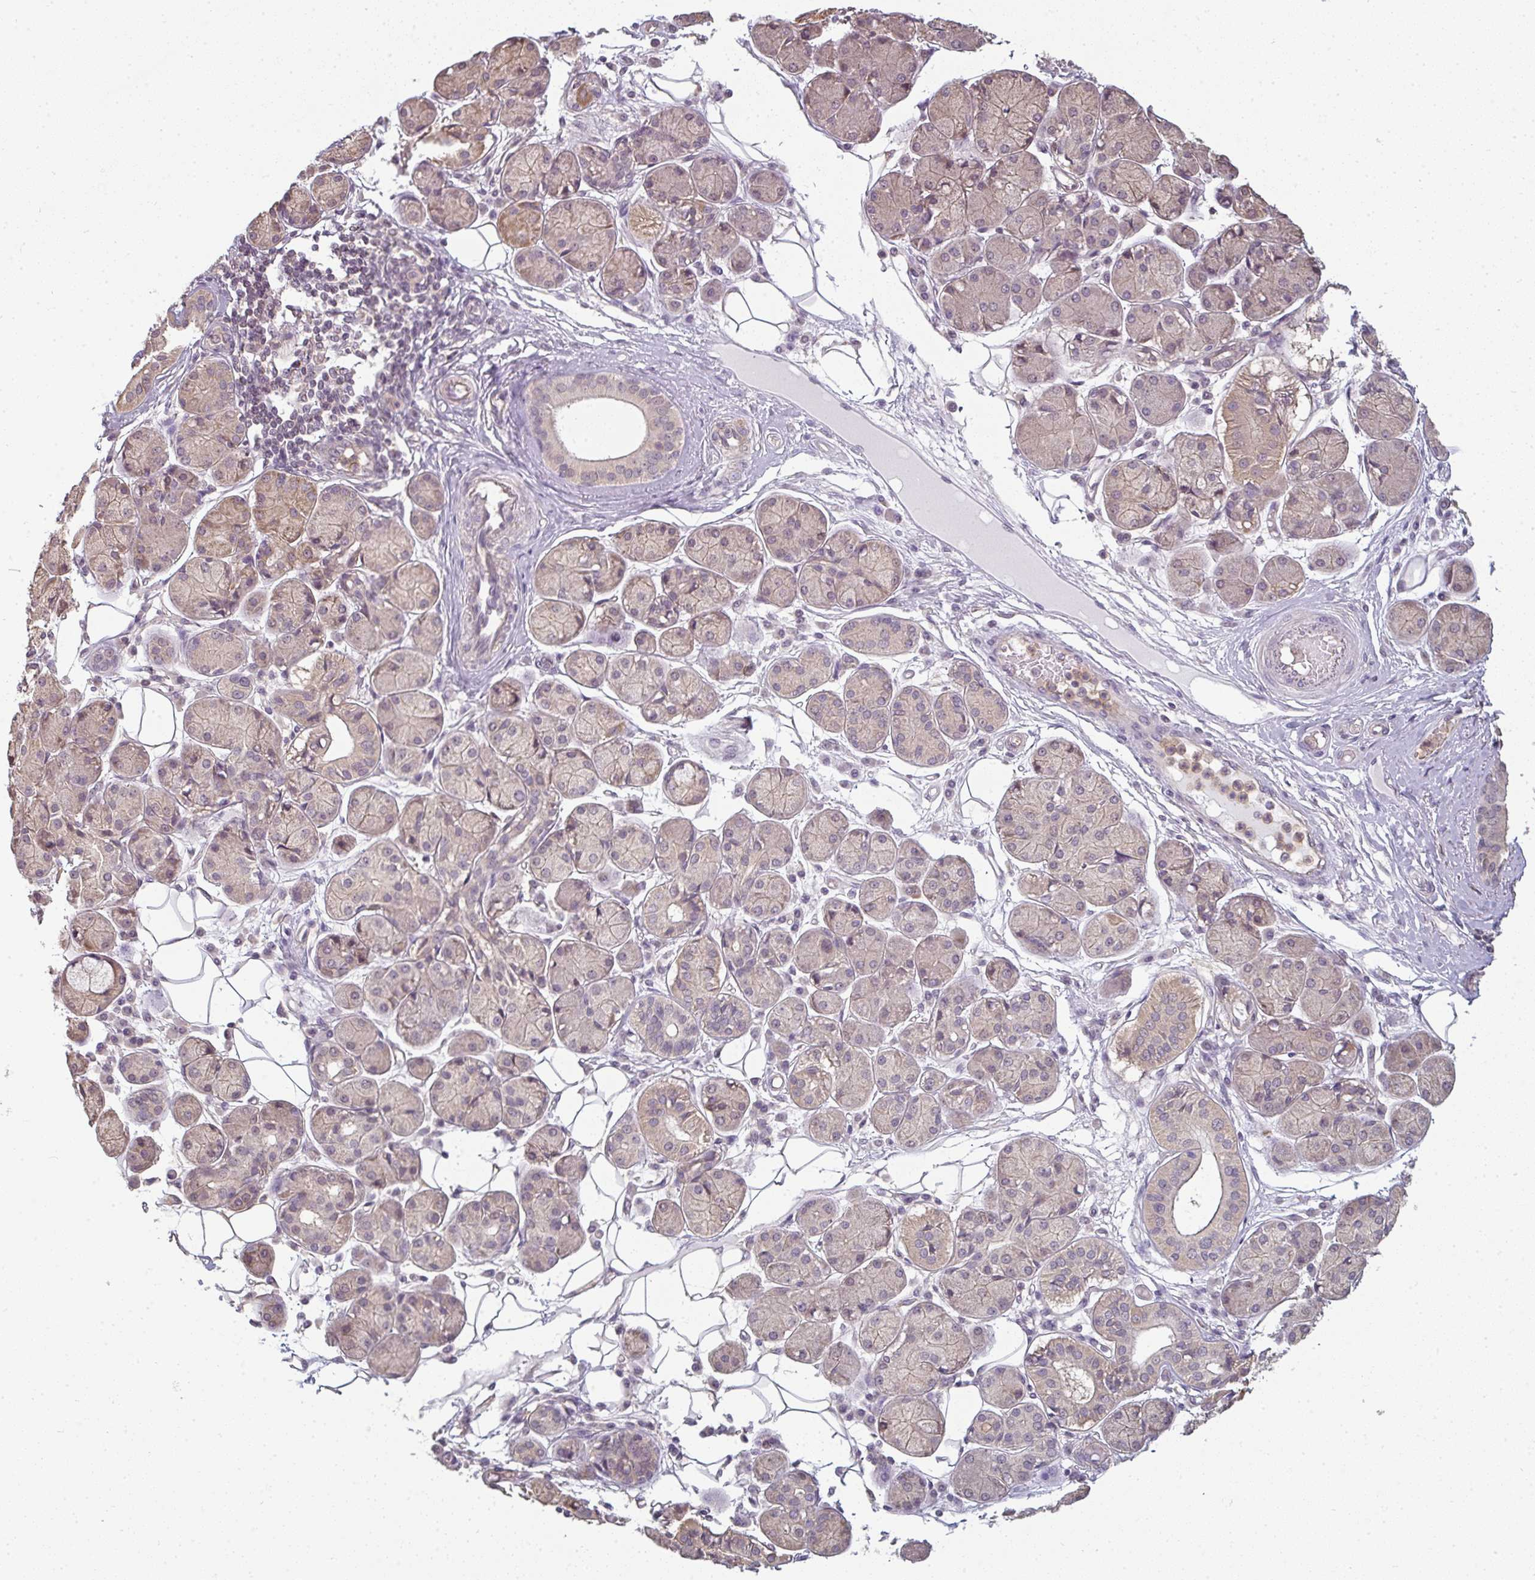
{"staining": {"intensity": "weak", "quantity": ">75%", "location": "cytoplasmic/membranous"}, "tissue": "salivary gland", "cell_type": "Glandular cells", "image_type": "normal", "snomed": [{"axis": "morphology", "description": "Squamous cell carcinoma, NOS"}, {"axis": "topography", "description": "Skin"}, {"axis": "topography", "description": "Head-Neck"}], "caption": "Protein staining by IHC reveals weak cytoplasmic/membranous expression in approximately >75% of glandular cells in normal salivary gland. (DAB = brown stain, brightfield microscopy at high magnification).", "gene": "CXCR1", "patient": {"sex": "male", "age": 80}}